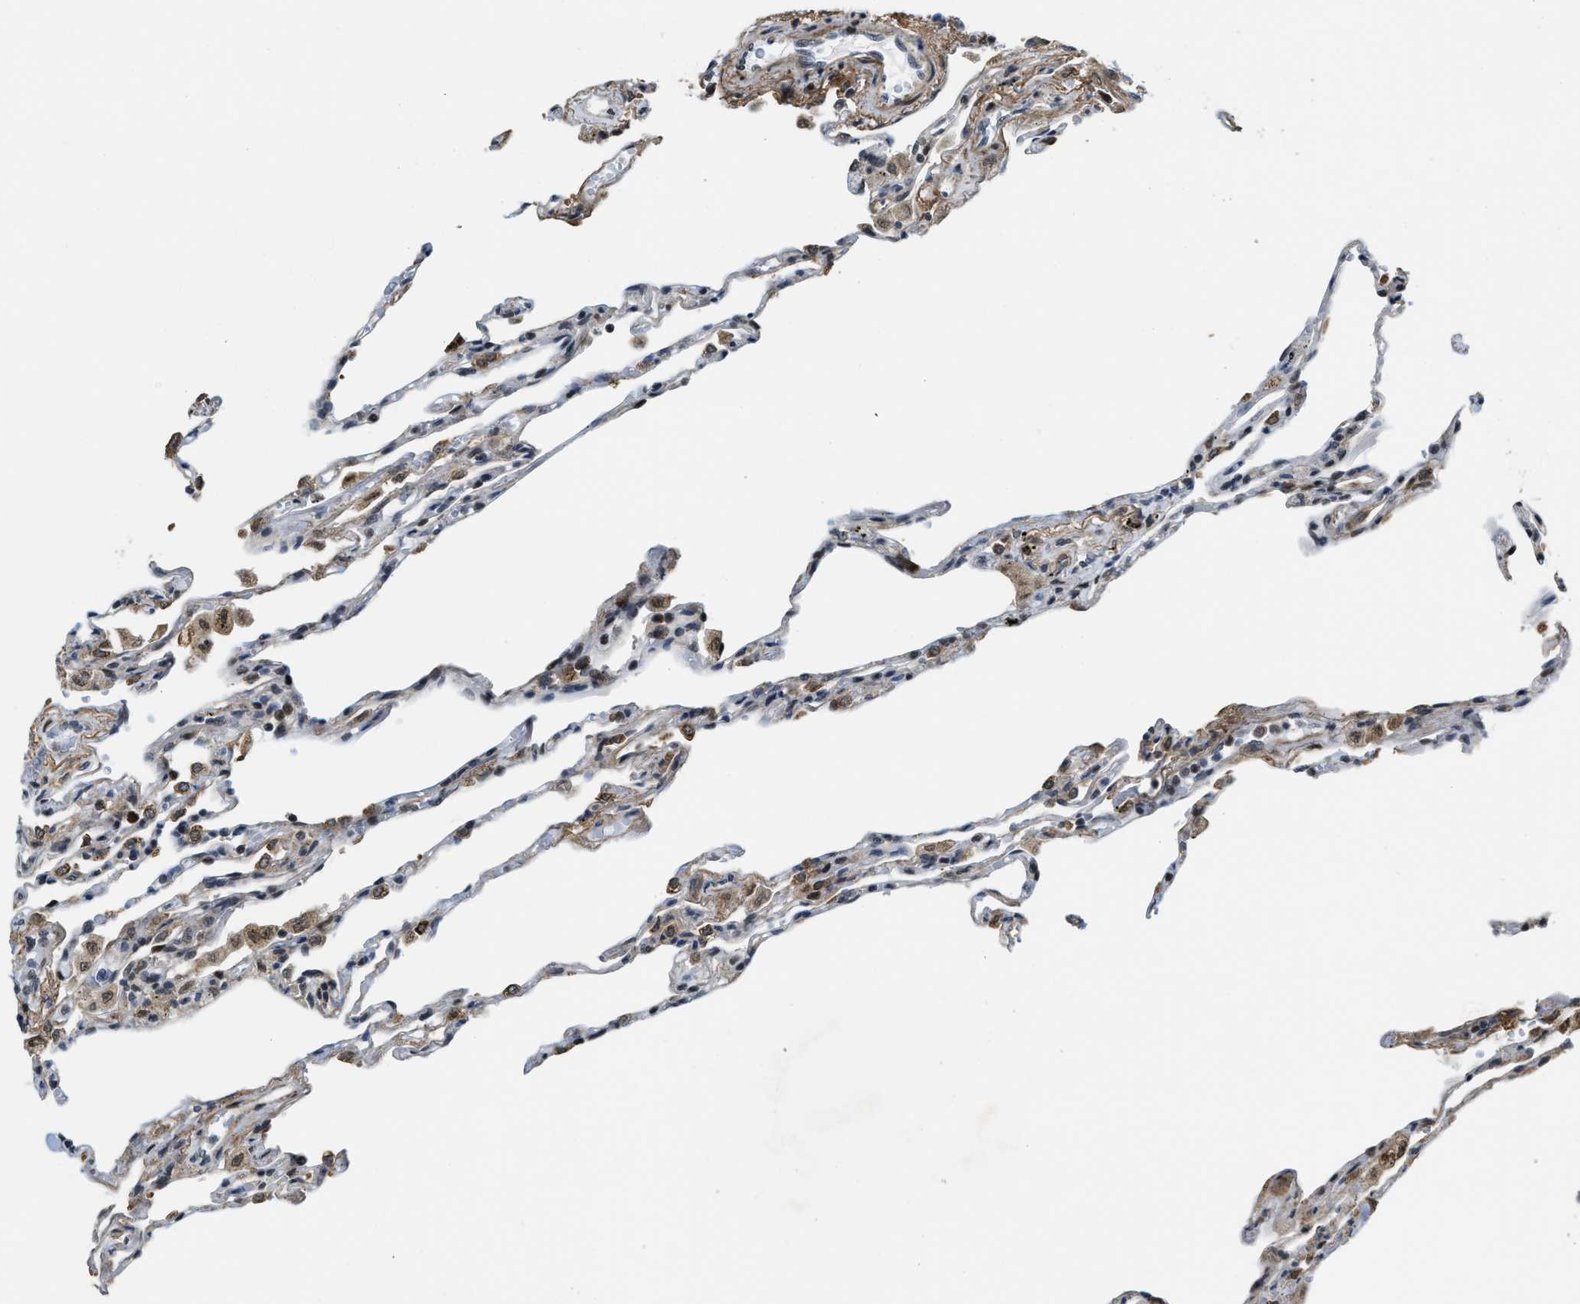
{"staining": {"intensity": "strong", "quantity": "25%-75%", "location": "nuclear"}, "tissue": "lung", "cell_type": "Alveolar cells", "image_type": "normal", "snomed": [{"axis": "morphology", "description": "Normal tissue, NOS"}, {"axis": "topography", "description": "Lung"}], "caption": "Lung stained for a protein (brown) reveals strong nuclear positive staining in approximately 25%-75% of alveolar cells.", "gene": "ZNF250", "patient": {"sex": "male", "age": 59}}